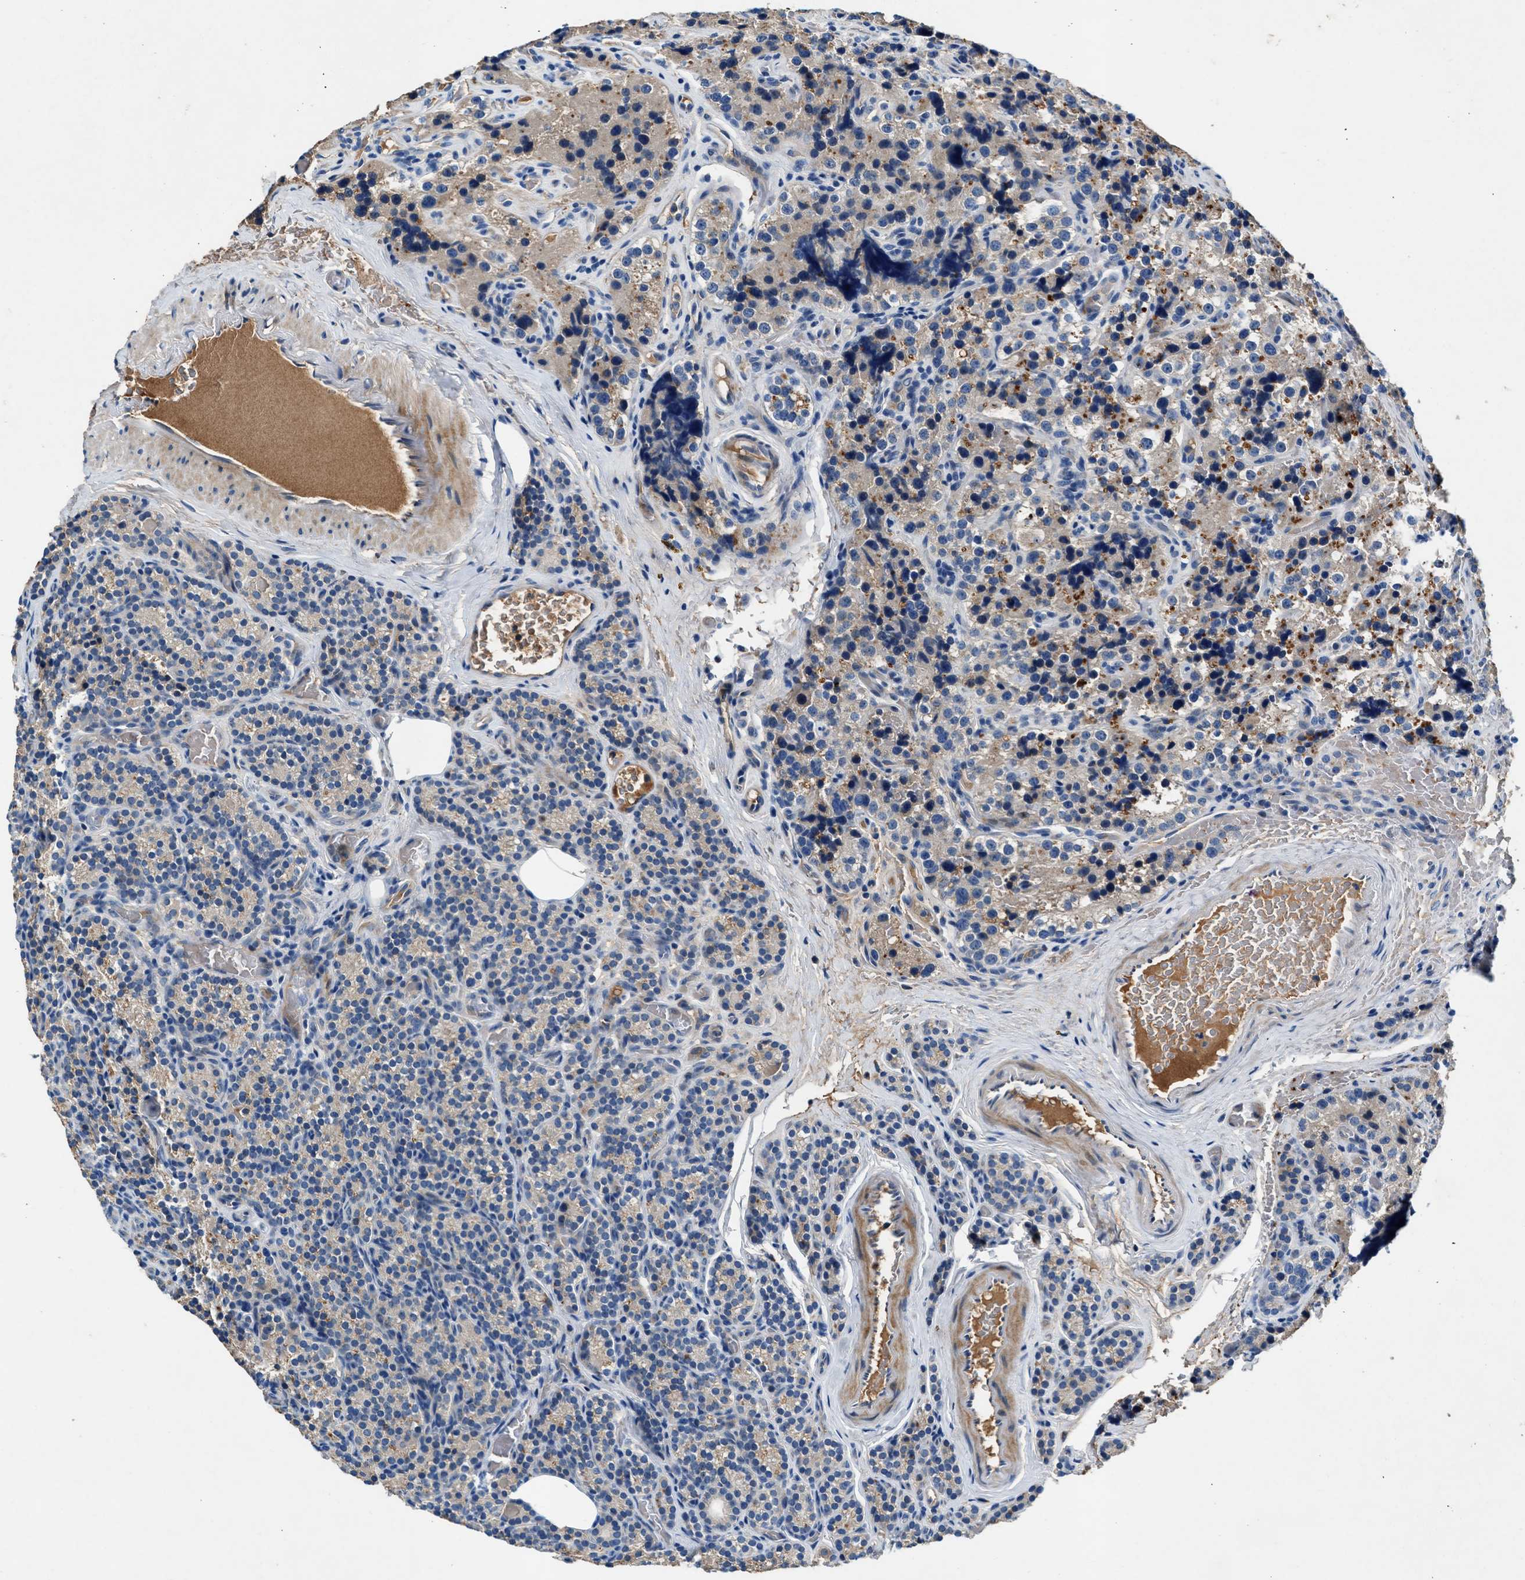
{"staining": {"intensity": "weak", "quantity": "<25%", "location": "cytoplasmic/membranous"}, "tissue": "parathyroid gland", "cell_type": "Glandular cells", "image_type": "normal", "snomed": [{"axis": "morphology", "description": "Normal tissue, NOS"}, {"axis": "morphology", "description": "Adenoma, NOS"}, {"axis": "topography", "description": "Parathyroid gland"}], "caption": "A photomicrograph of human parathyroid gland is negative for staining in glandular cells. Nuclei are stained in blue.", "gene": "RWDD2B", "patient": {"sex": "female", "age": 51}}